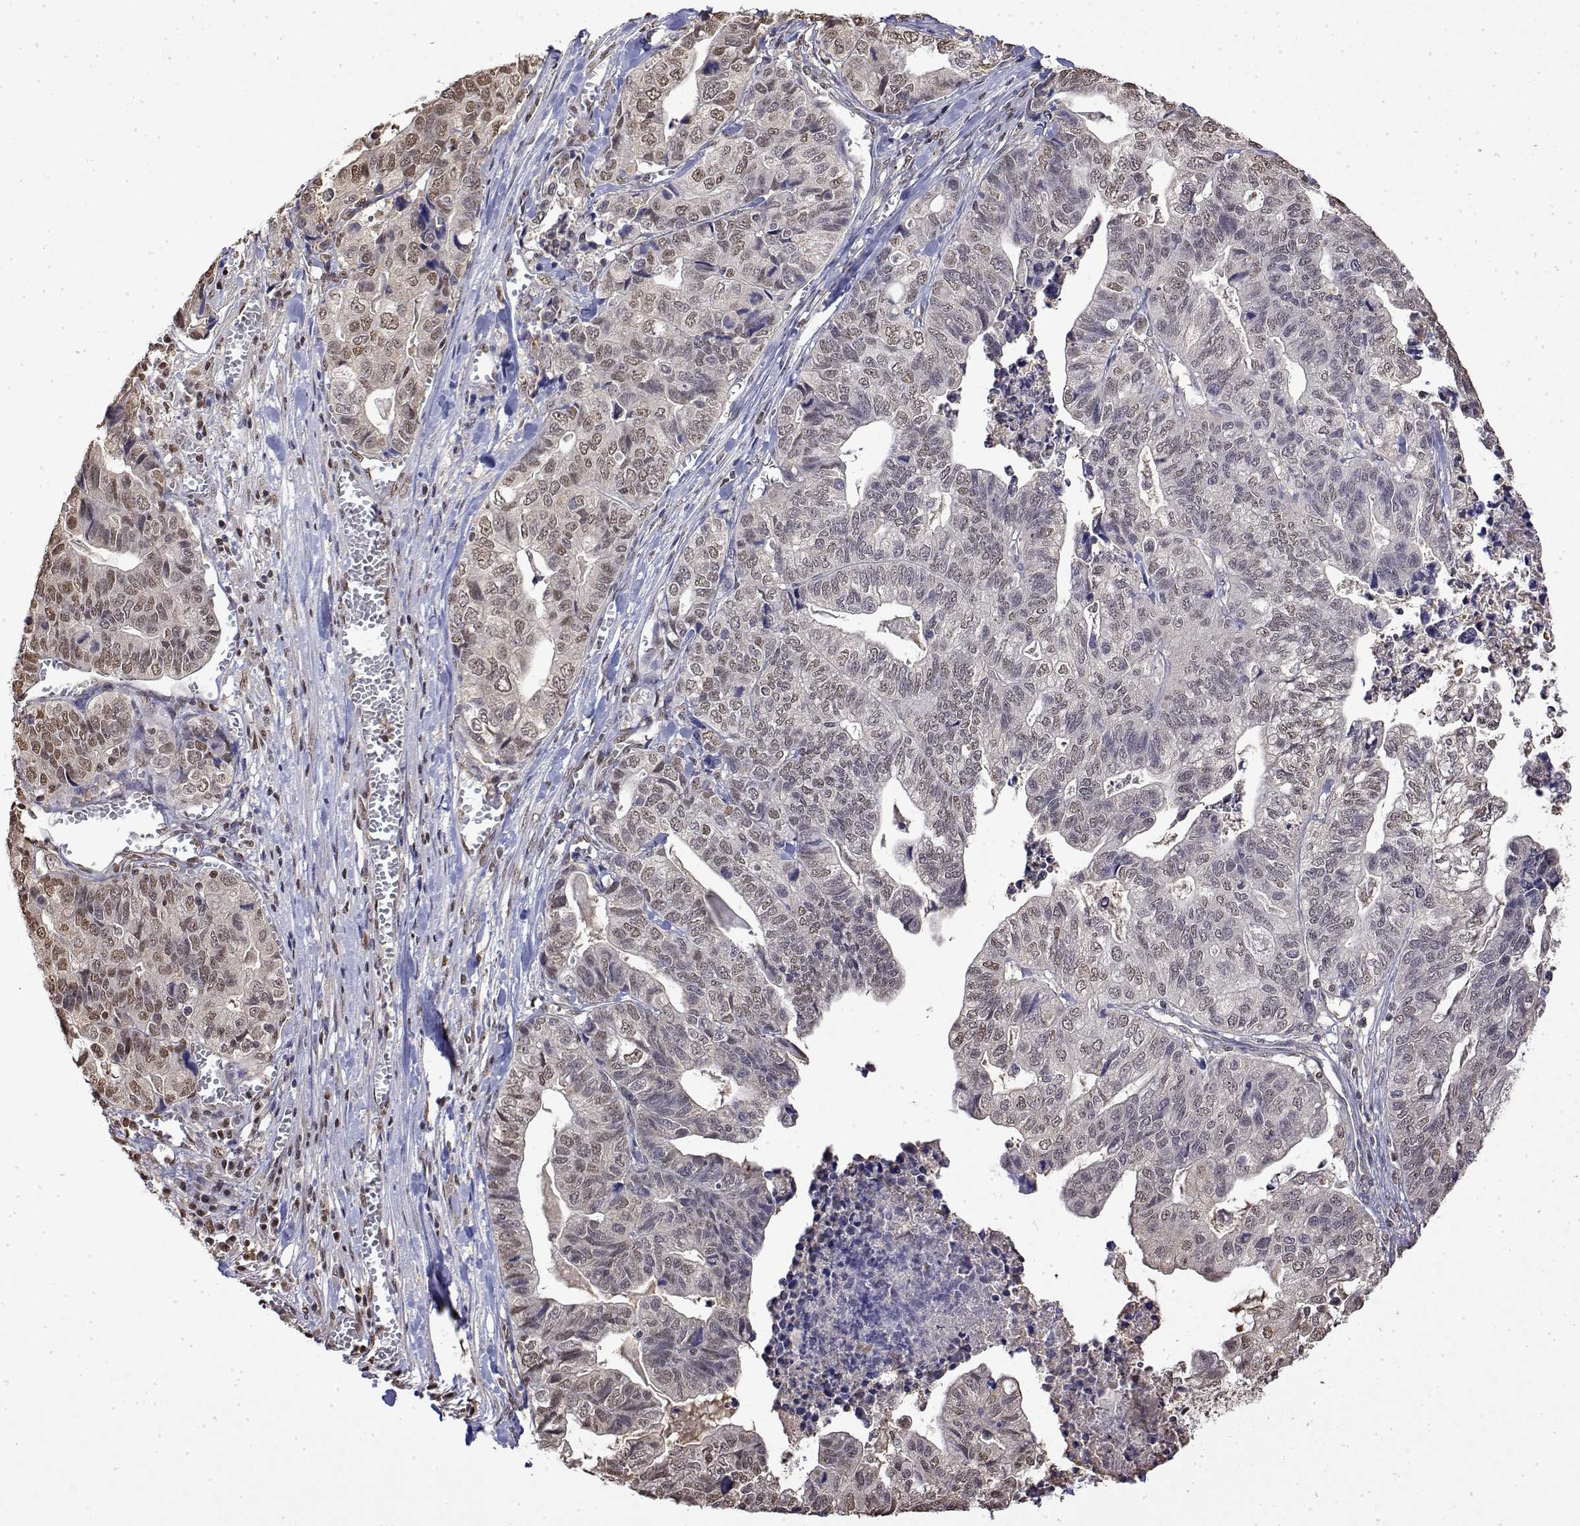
{"staining": {"intensity": "weak", "quantity": "25%-75%", "location": "nuclear"}, "tissue": "stomach cancer", "cell_type": "Tumor cells", "image_type": "cancer", "snomed": [{"axis": "morphology", "description": "Adenocarcinoma, NOS"}, {"axis": "topography", "description": "Stomach, upper"}], "caption": "The micrograph exhibits staining of adenocarcinoma (stomach), revealing weak nuclear protein staining (brown color) within tumor cells.", "gene": "TPI1", "patient": {"sex": "female", "age": 67}}